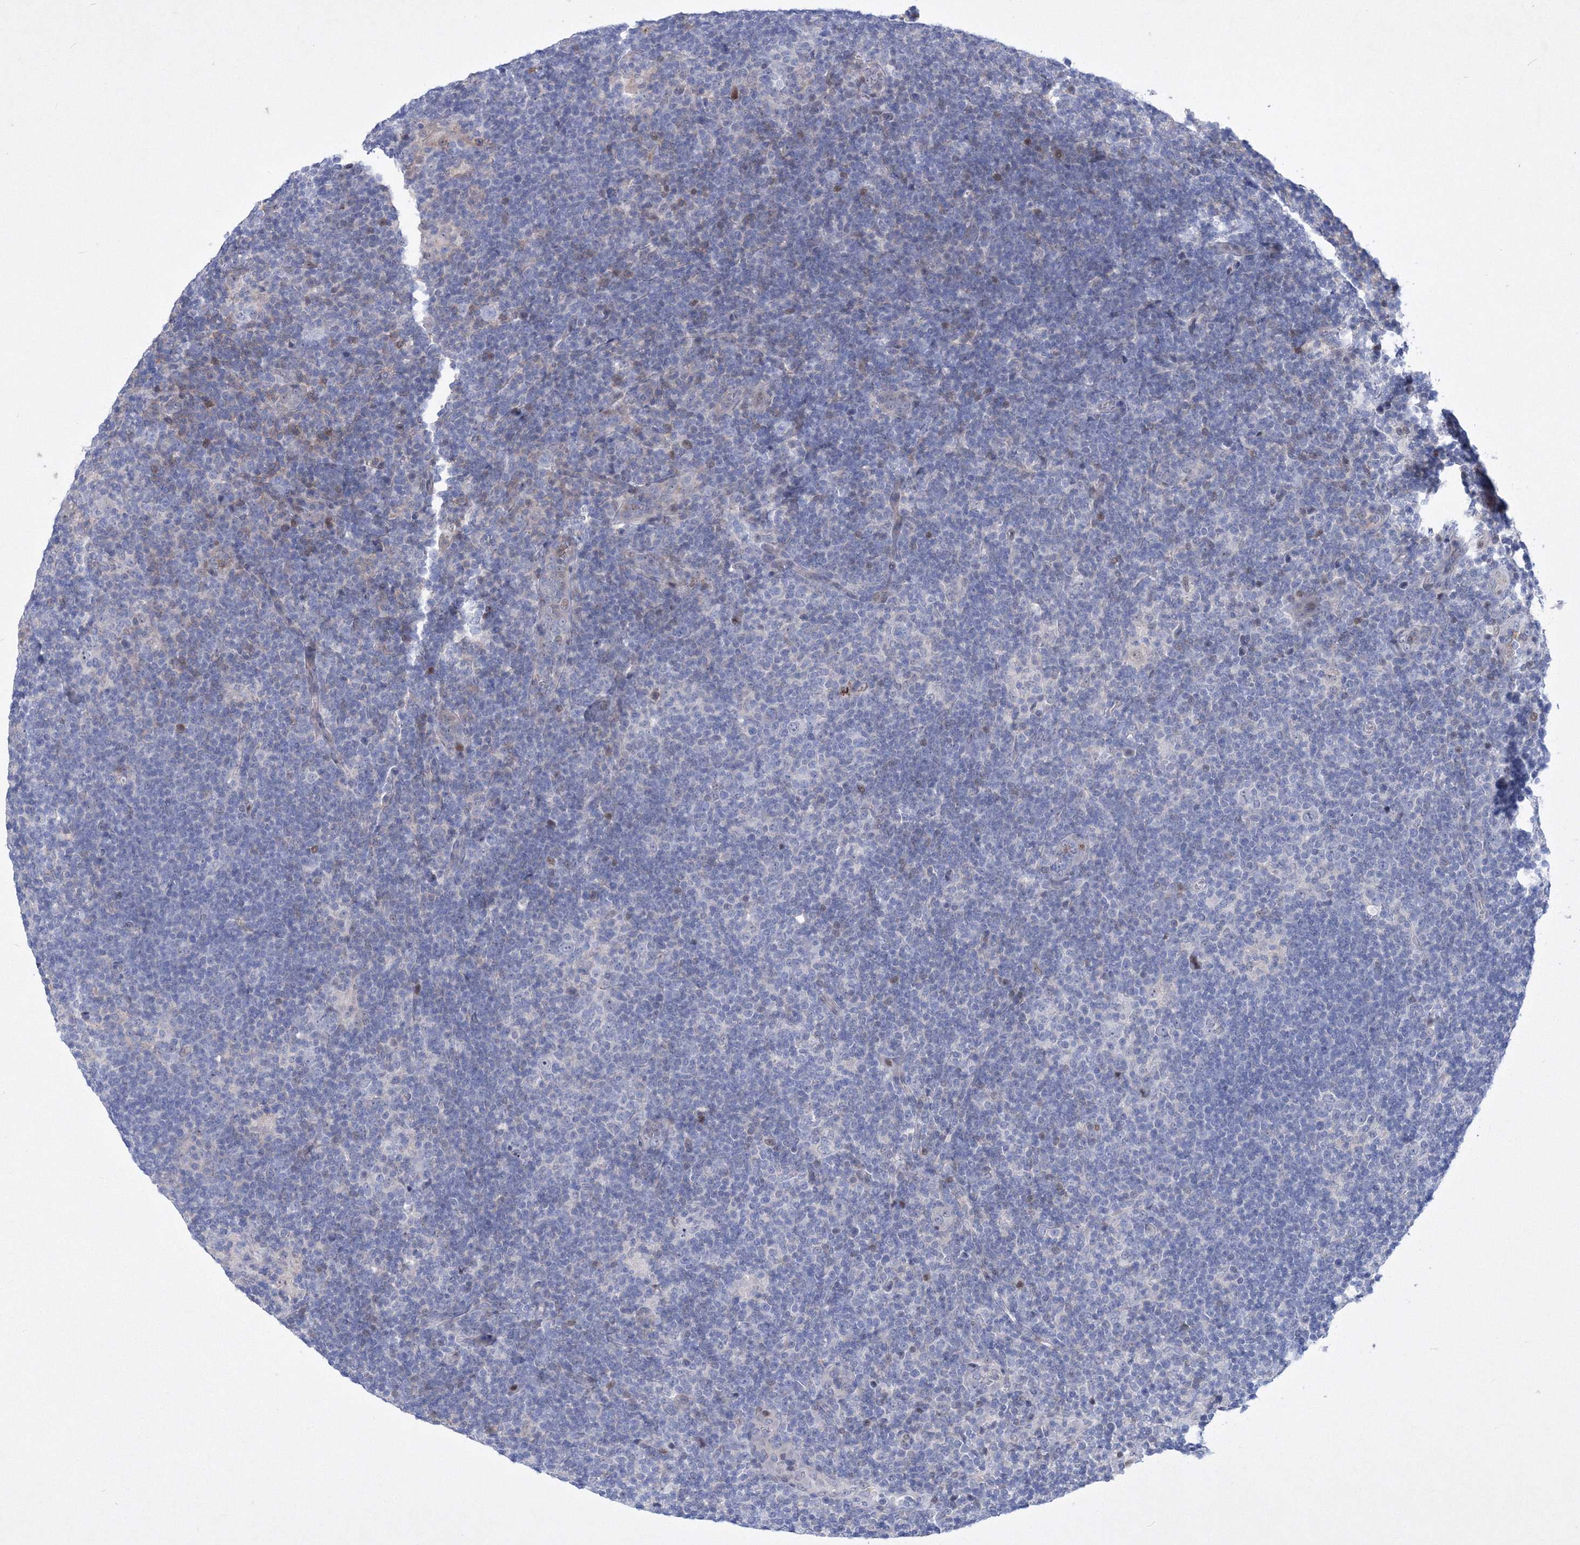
{"staining": {"intensity": "negative", "quantity": "none", "location": "none"}, "tissue": "lymphoma", "cell_type": "Tumor cells", "image_type": "cancer", "snomed": [{"axis": "morphology", "description": "Hodgkin's disease, NOS"}, {"axis": "topography", "description": "Lymph node"}], "caption": "Human Hodgkin's disease stained for a protein using immunohistochemistry reveals no expression in tumor cells.", "gene": "RNPEPL1", "patient": {"sex": "female", "age": 57}}